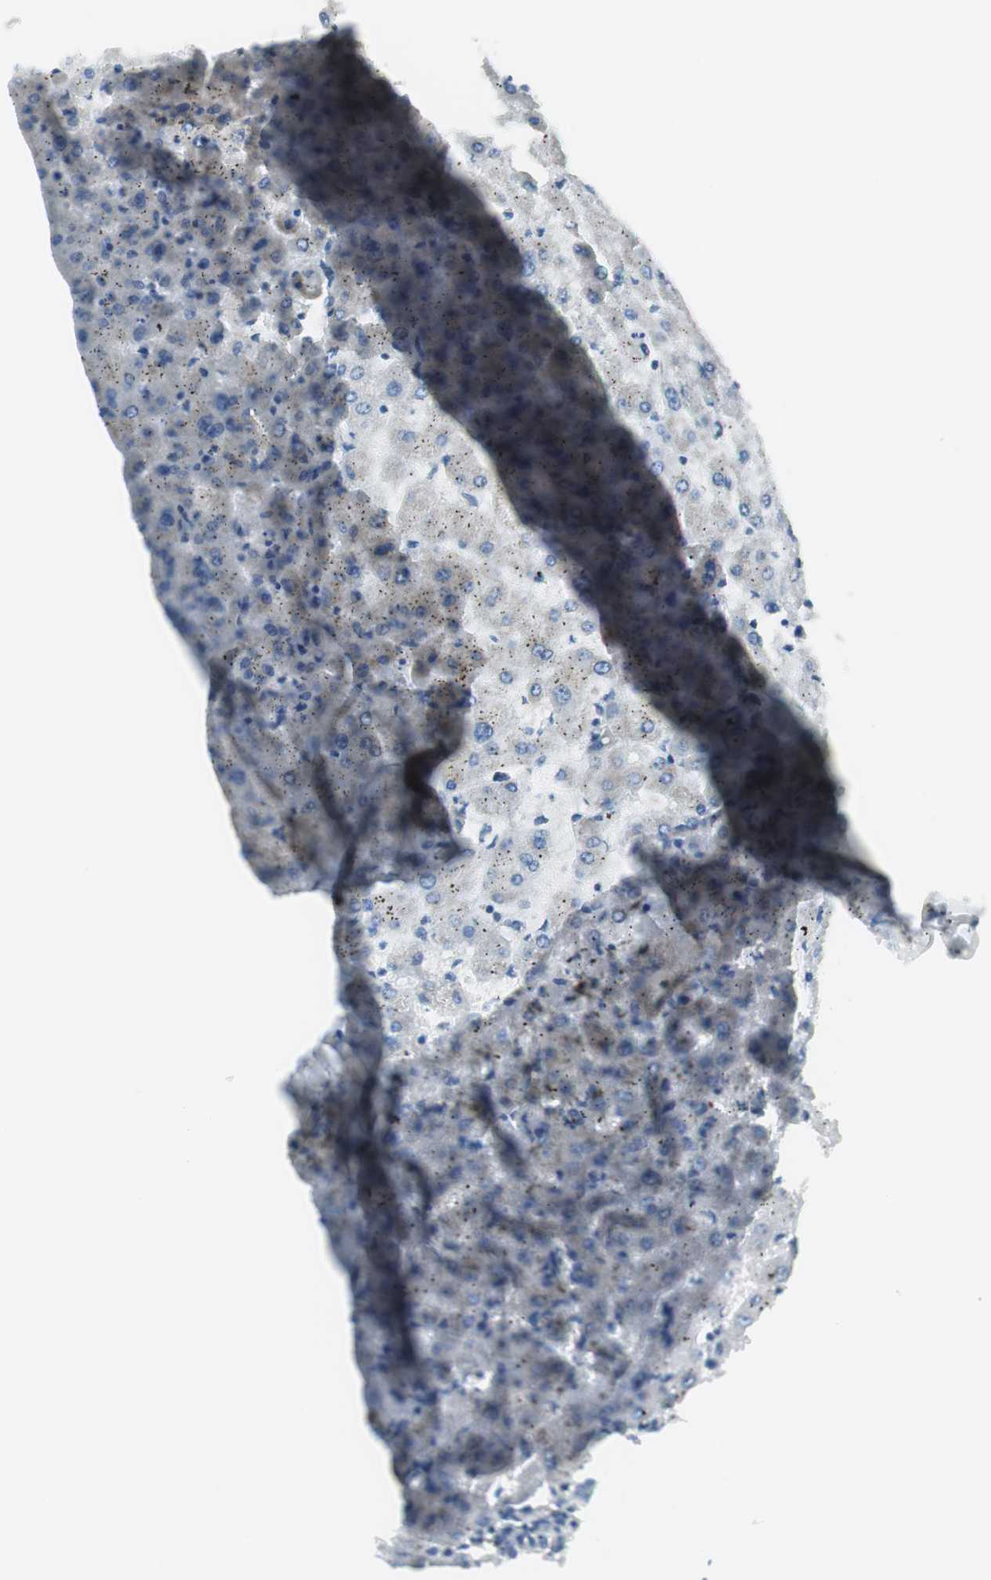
{"staining": {"intensity": "negative", "quantity": "none", "location": "none"}, "tissue": "liver", "cell_type": "Cholangiocytes", "image_type": "normal", "snomed": [{"axis": "morphology", "description": "Normal tissue, NOS"}, {"axis": "topography", "description": "Liver"}], "caption": "Liver stained for a protein using immunohistochemistry reveals no staining cholangiocytes.", "gene": "DLG4", "patient": {"sex": "female", "age": 63}}